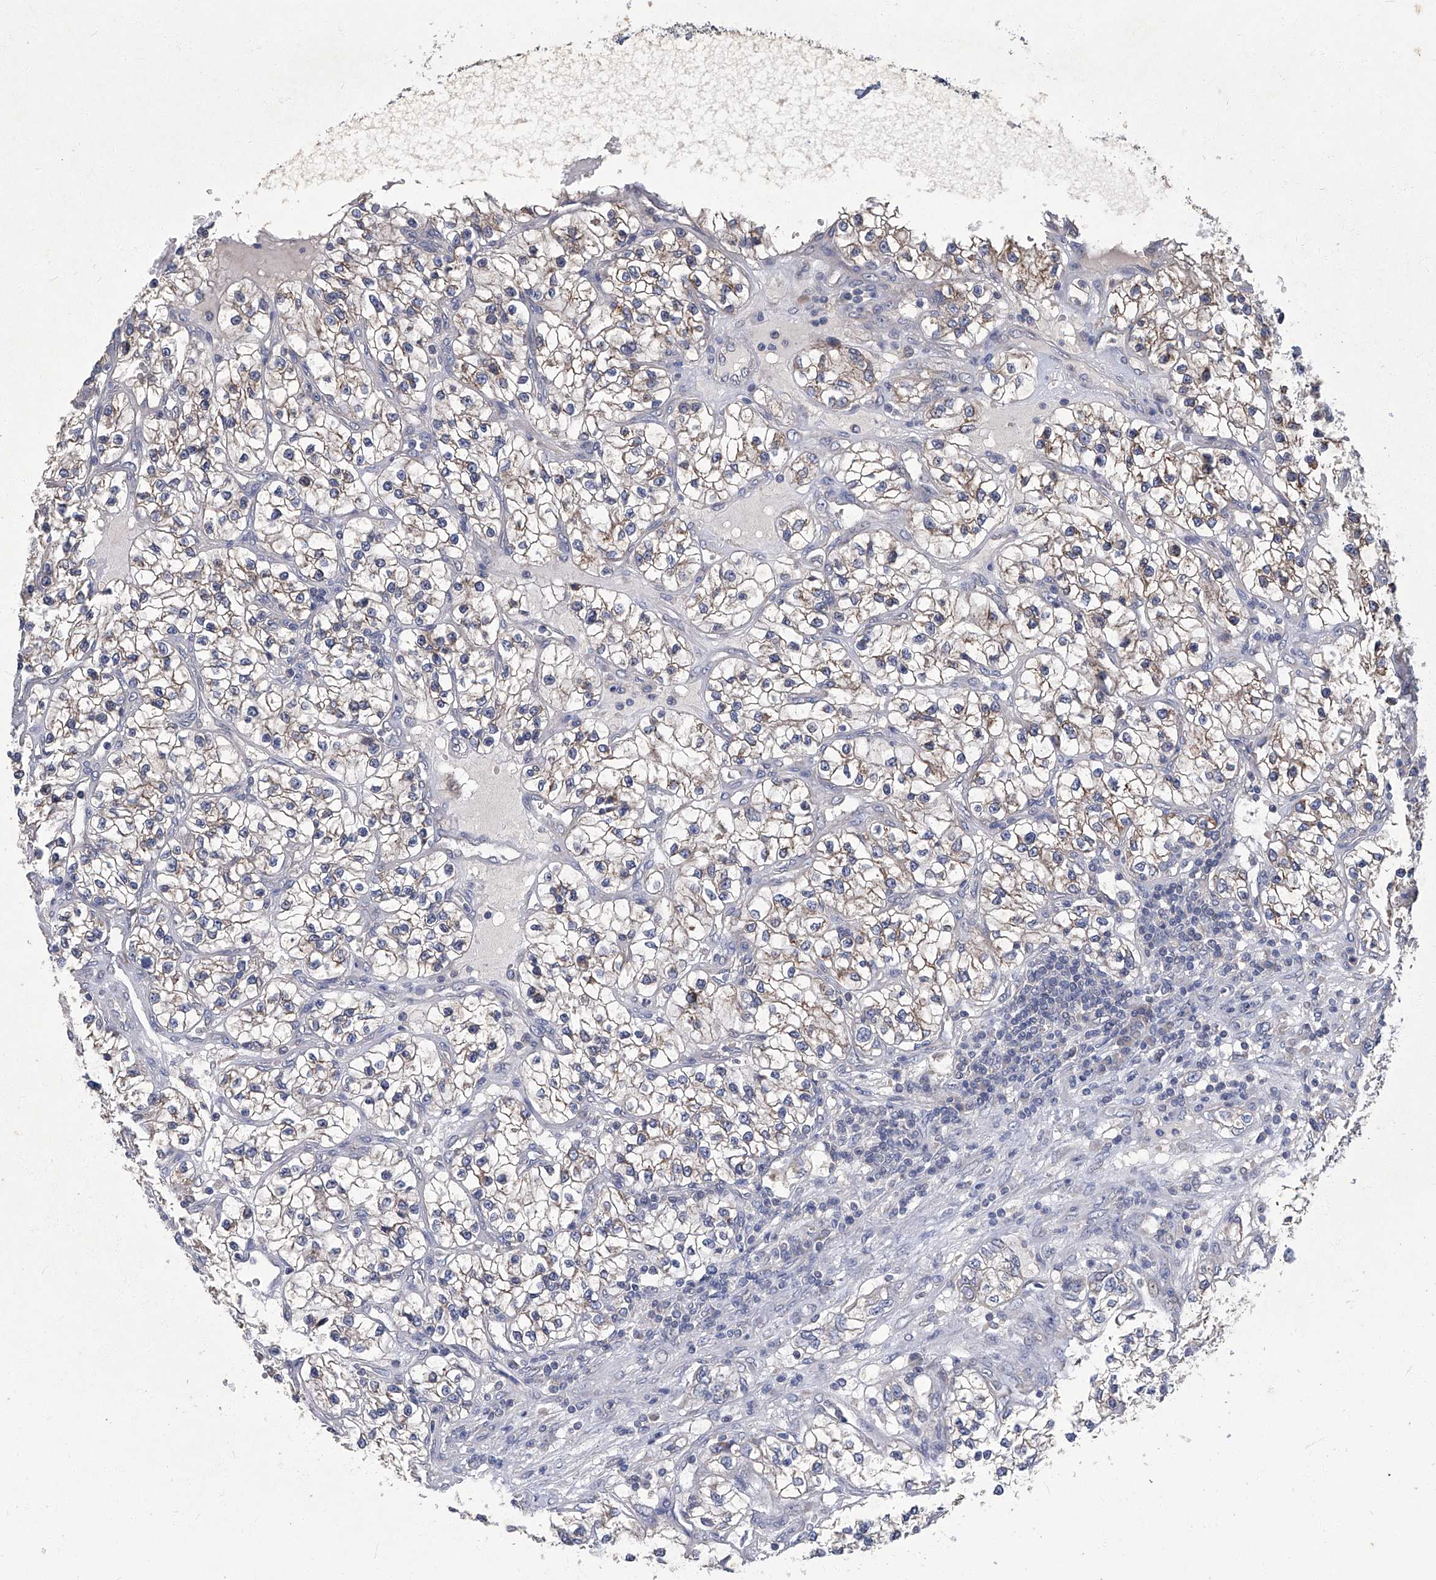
{"staining": {"intensity": "weak", "quantity": "<25%", "location": "cytoplasmic/membranous"}, "tissue": "renal cancer", "cell_type": "Tumor cells", "image_type": "cancer", "snomed": [{"axis": "morphology", "description": "Adenocarcinoma, NOS"}, {"axis": "topography", "description": "Kidney"}], "caption": "Immunohistochemistry of human renal cancer shows no positivity in tumor cells. (DAB immunohistochemistry, high magnification).", "gene": "TGFBR1", "patient": {"sex": "female", "age": 57}}